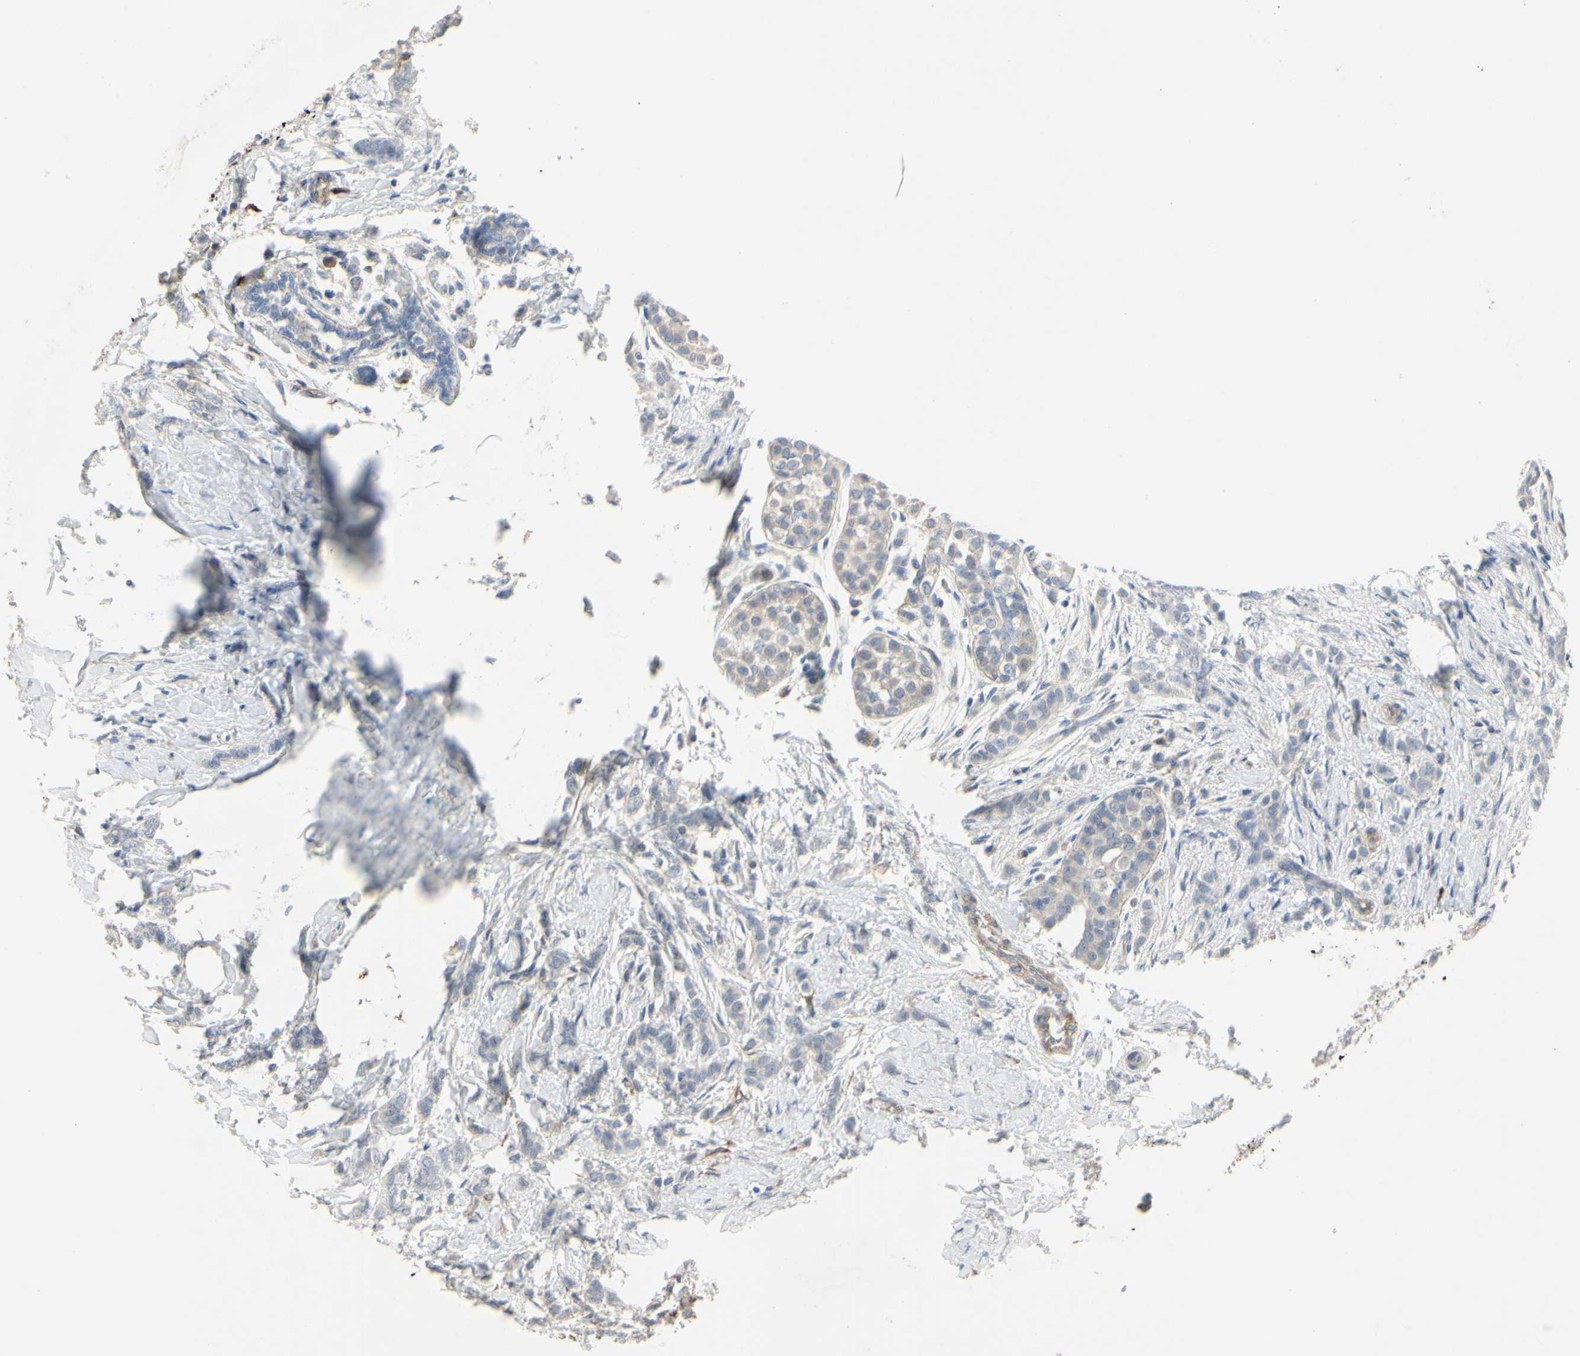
{"staining": {"intensity": "negative", "quantity": "none", "location": "none"}, "tissue": "breast cancer", "cell_type": "Tumor cells", "image_type": "cancer", "snomed": [{"axis": "morphology", "description": "Lobular carcinoma, in situ"}, {"axis": "morphology", "description": "Lobular carcinoma"}, {"axis": "topography", "description": "Breast"}], "caption": "This histopathology image is of breast lobular carcinoma in situ stained with IHC to label a protein in brown with the nuclei are counter-stained blue. There is no staining in tumor cells.", "gene": "LHX9", "patient": {"sex": "female", "age": 41}}